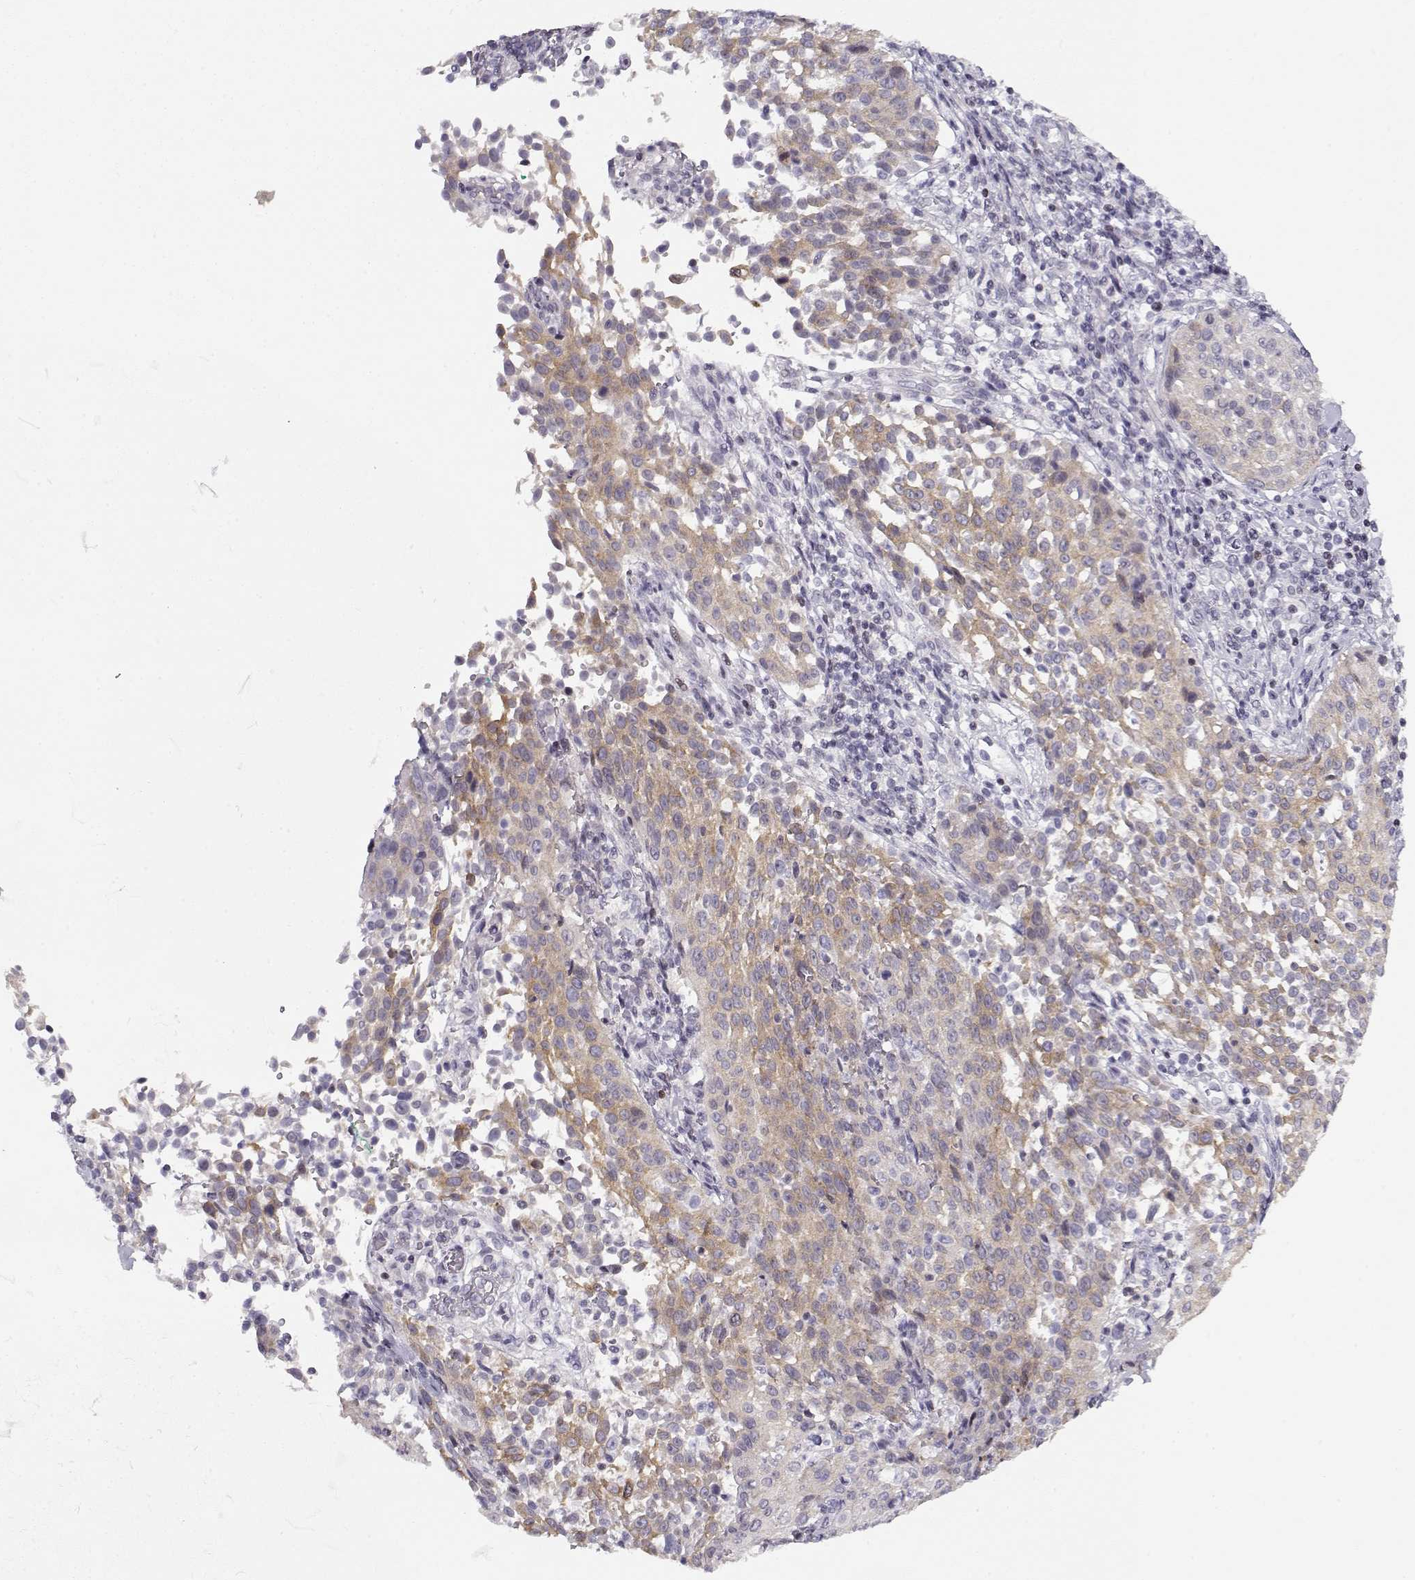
{"staining": {"intensity": "moderate", "quantity": ">75%", "location": "cytoplasmic/membranous"}, "tissue": "cervical cancer", "cell_type": "Tumor cells", "image_type": "cancer", "snomed": [{"axis": "morphology", "description": "Squamous cell carcinoma, NOS"}, {"axis": "topography", "description": "Cervix"}], "caption": "High-magnification brightfield microscopy of cervical cancer stained with DAB (brown) and counterstained with hematoxylin (blue). tumor cells exhibit moderate cytoplasmic/membranous staining is present in about>75% of cells.", "gene": "CRX", "patient": {"sex": "female", "age": 26}}